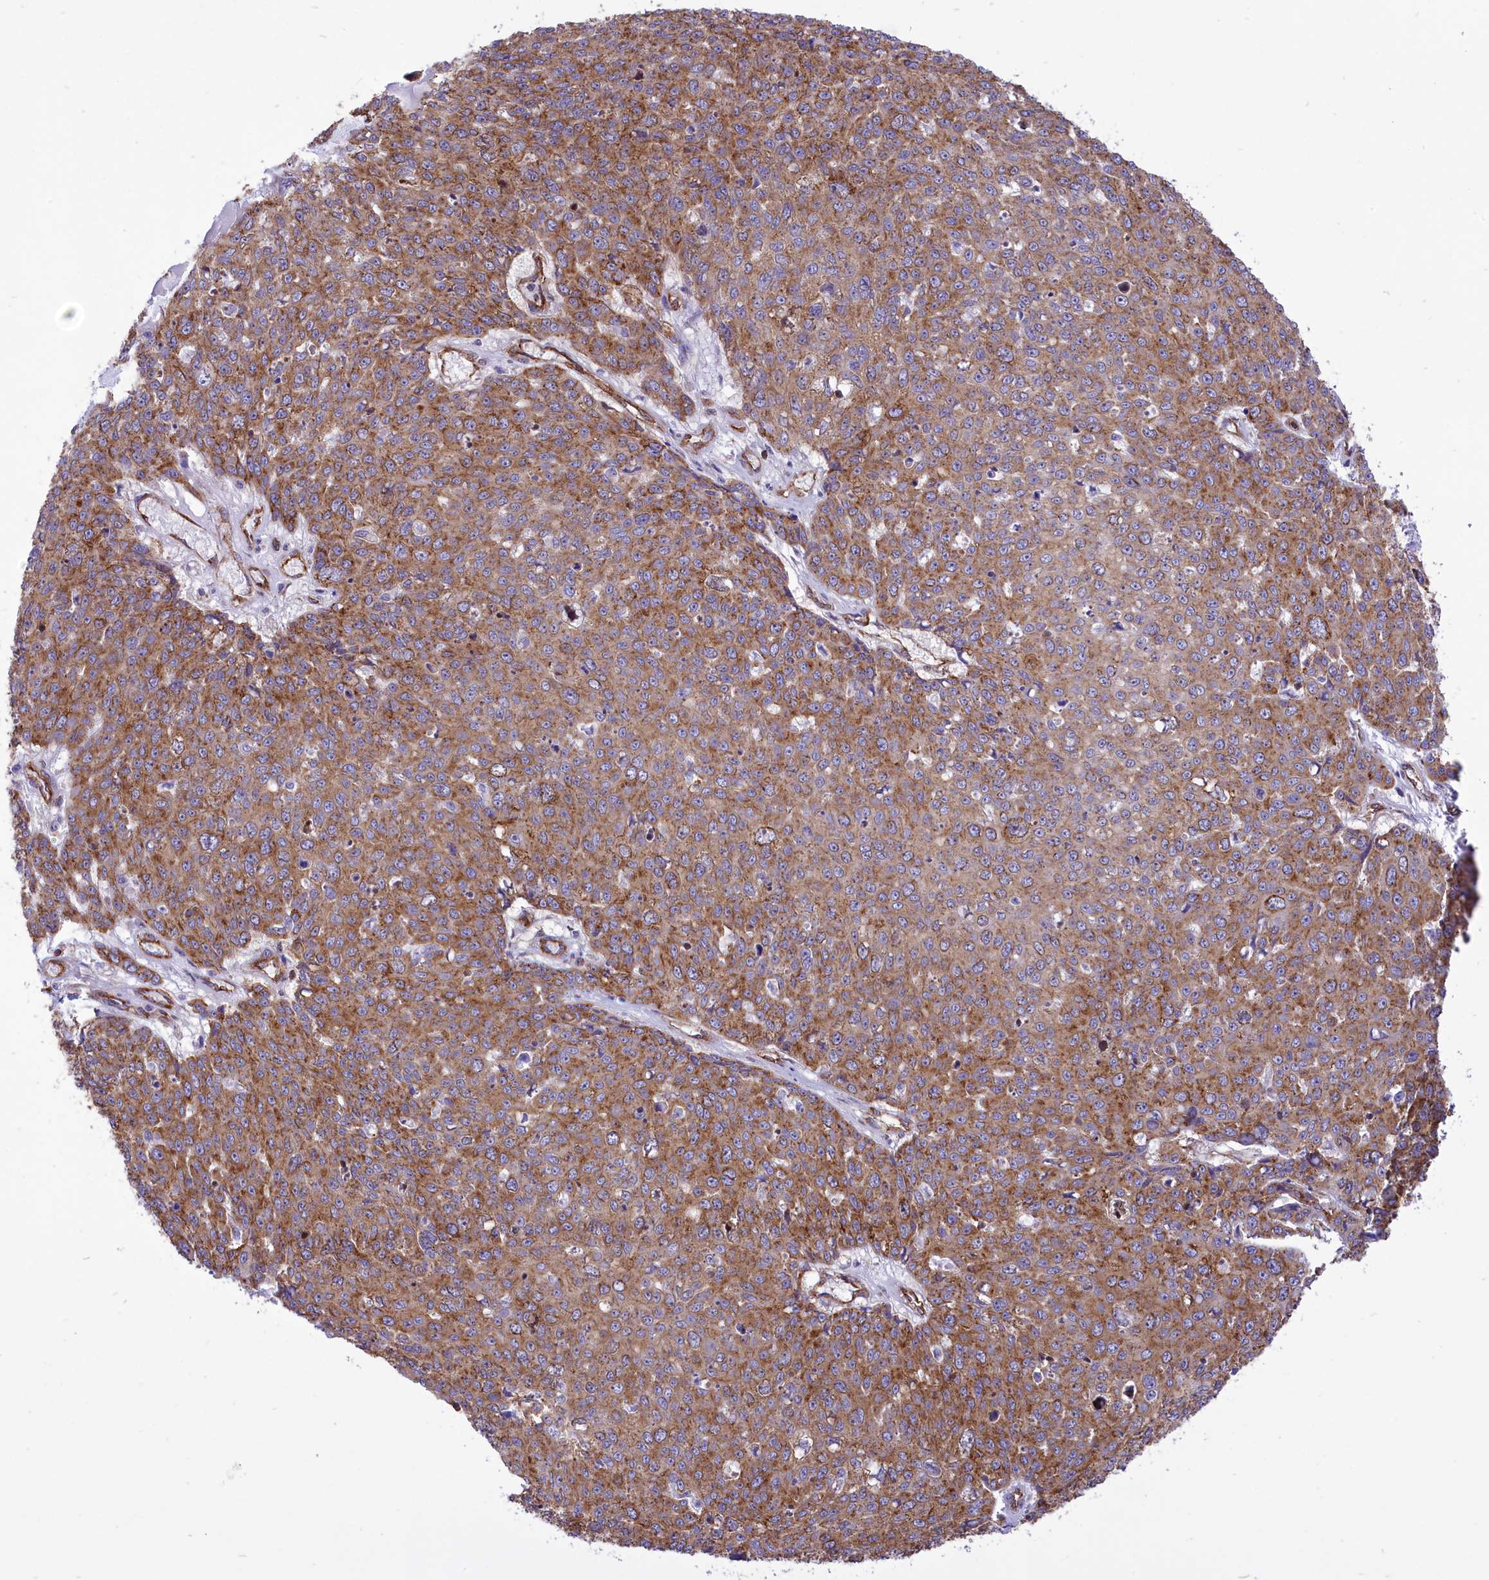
{"staining": {"intensity": "moderate", "quantity": ">75%", "location": "cytoplasmic/membranous"}, "tissue": "skin cancer", "cell_type": "Tumor cells", "image_type": "cancer", "snomed": [{"axis": "morphology", "description": "Squamous cell carcinoma, NOS"}, {"axis": "topography", "description": "Skin"}], "caption": "Immunohistochemistry (IHC) (DAB) staining of human skin cancer reveals moderate cytoplasmic/membranous protein staining in approximately >75% of tumor cells.", "gene": "SEPTIN9", "patient": {"sex": "male", "age": 71}}